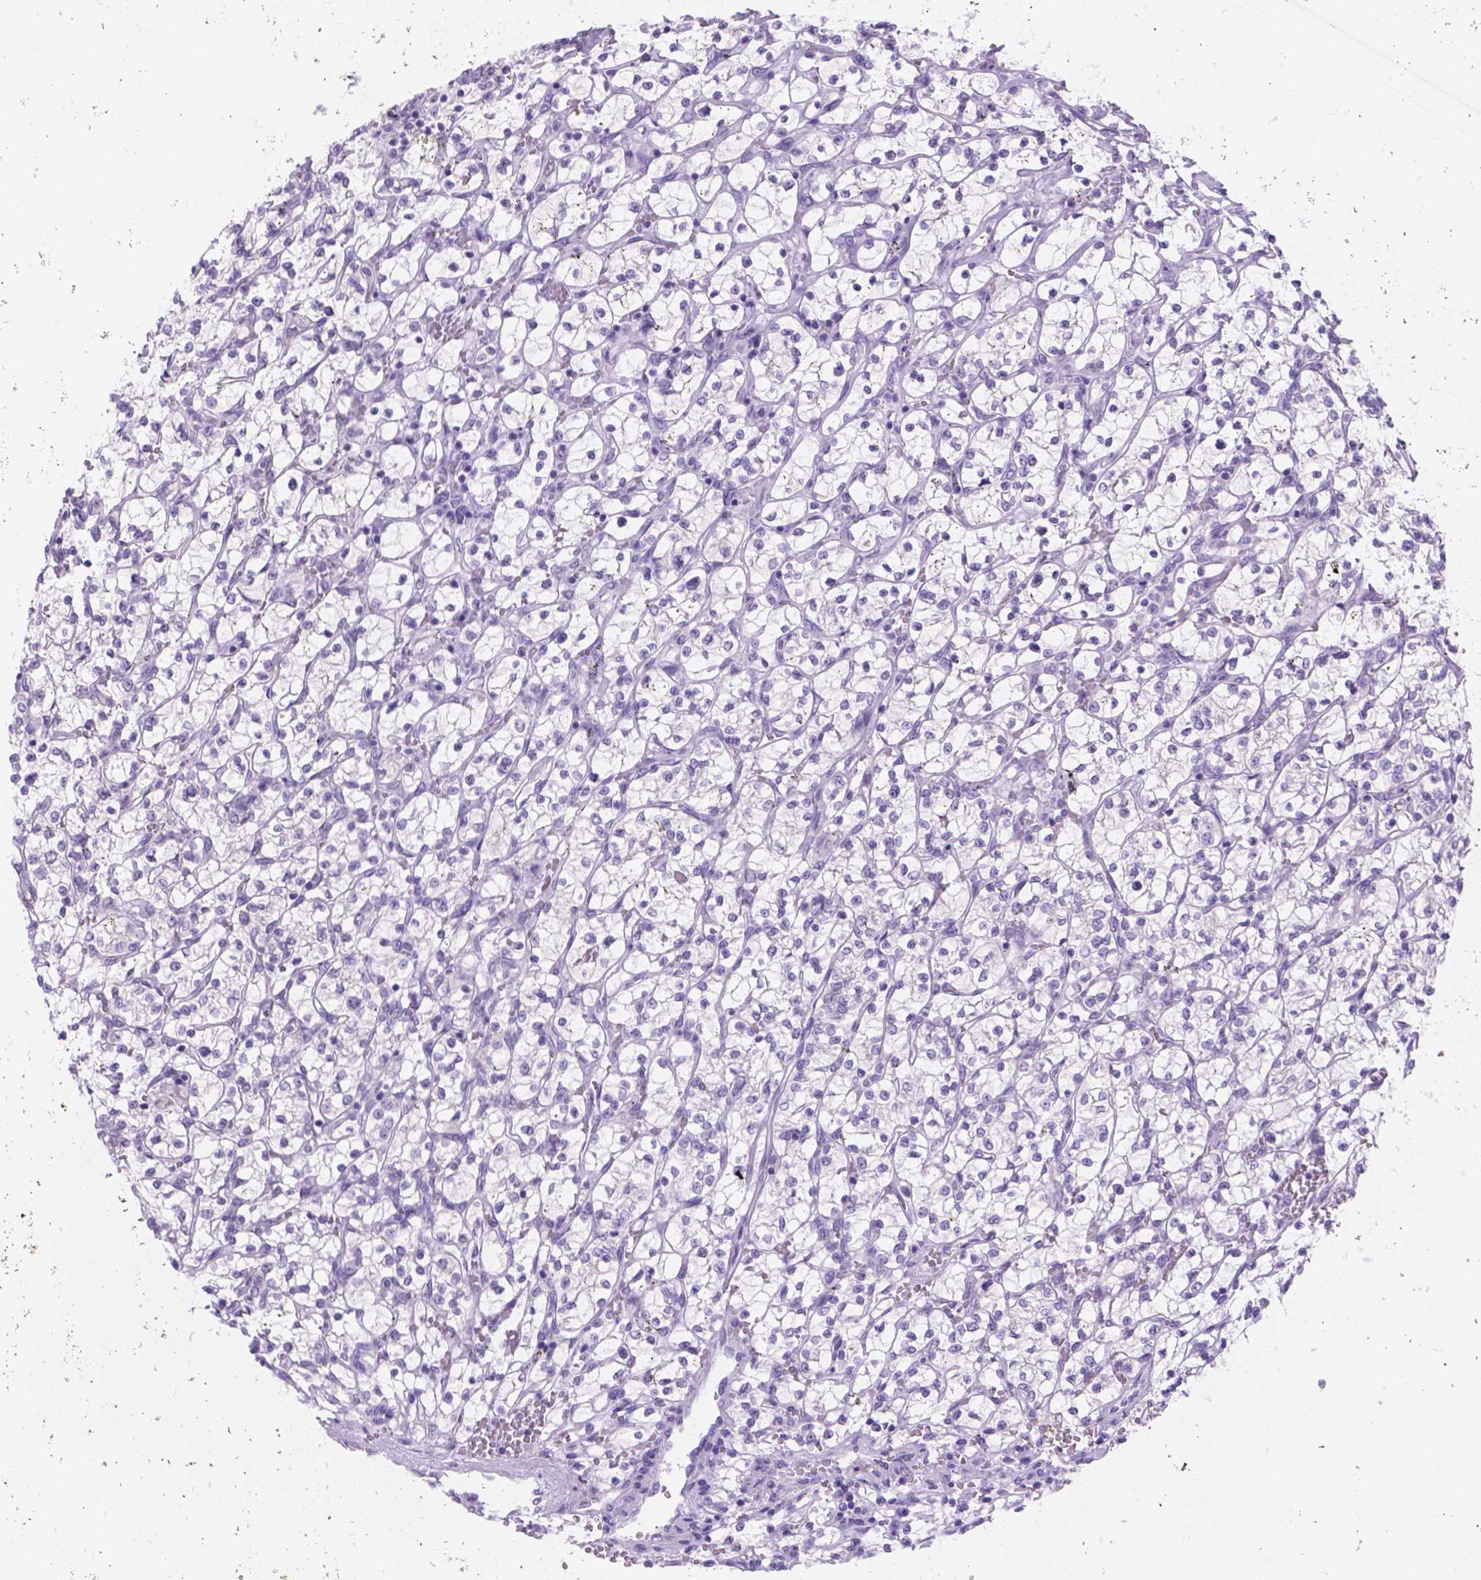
{"staining": {"intensity": "negative", "quantity": "none", "location": "none"}, "tissue": "renal cancer", "cell_type": "Tumor cells", "image_type": "cancer", "snomed": [{"axis": "morphology", "description": "Adenocarcinoma, NOS"}, {"axis": "topography", "description": "Kidney"}], "caption": "Immunohistochemical staining of renal cancer demonstrates no significant positivity in tumor cells.", "gene": "DCC", "patient": {"sex": "female", "age": 64}}